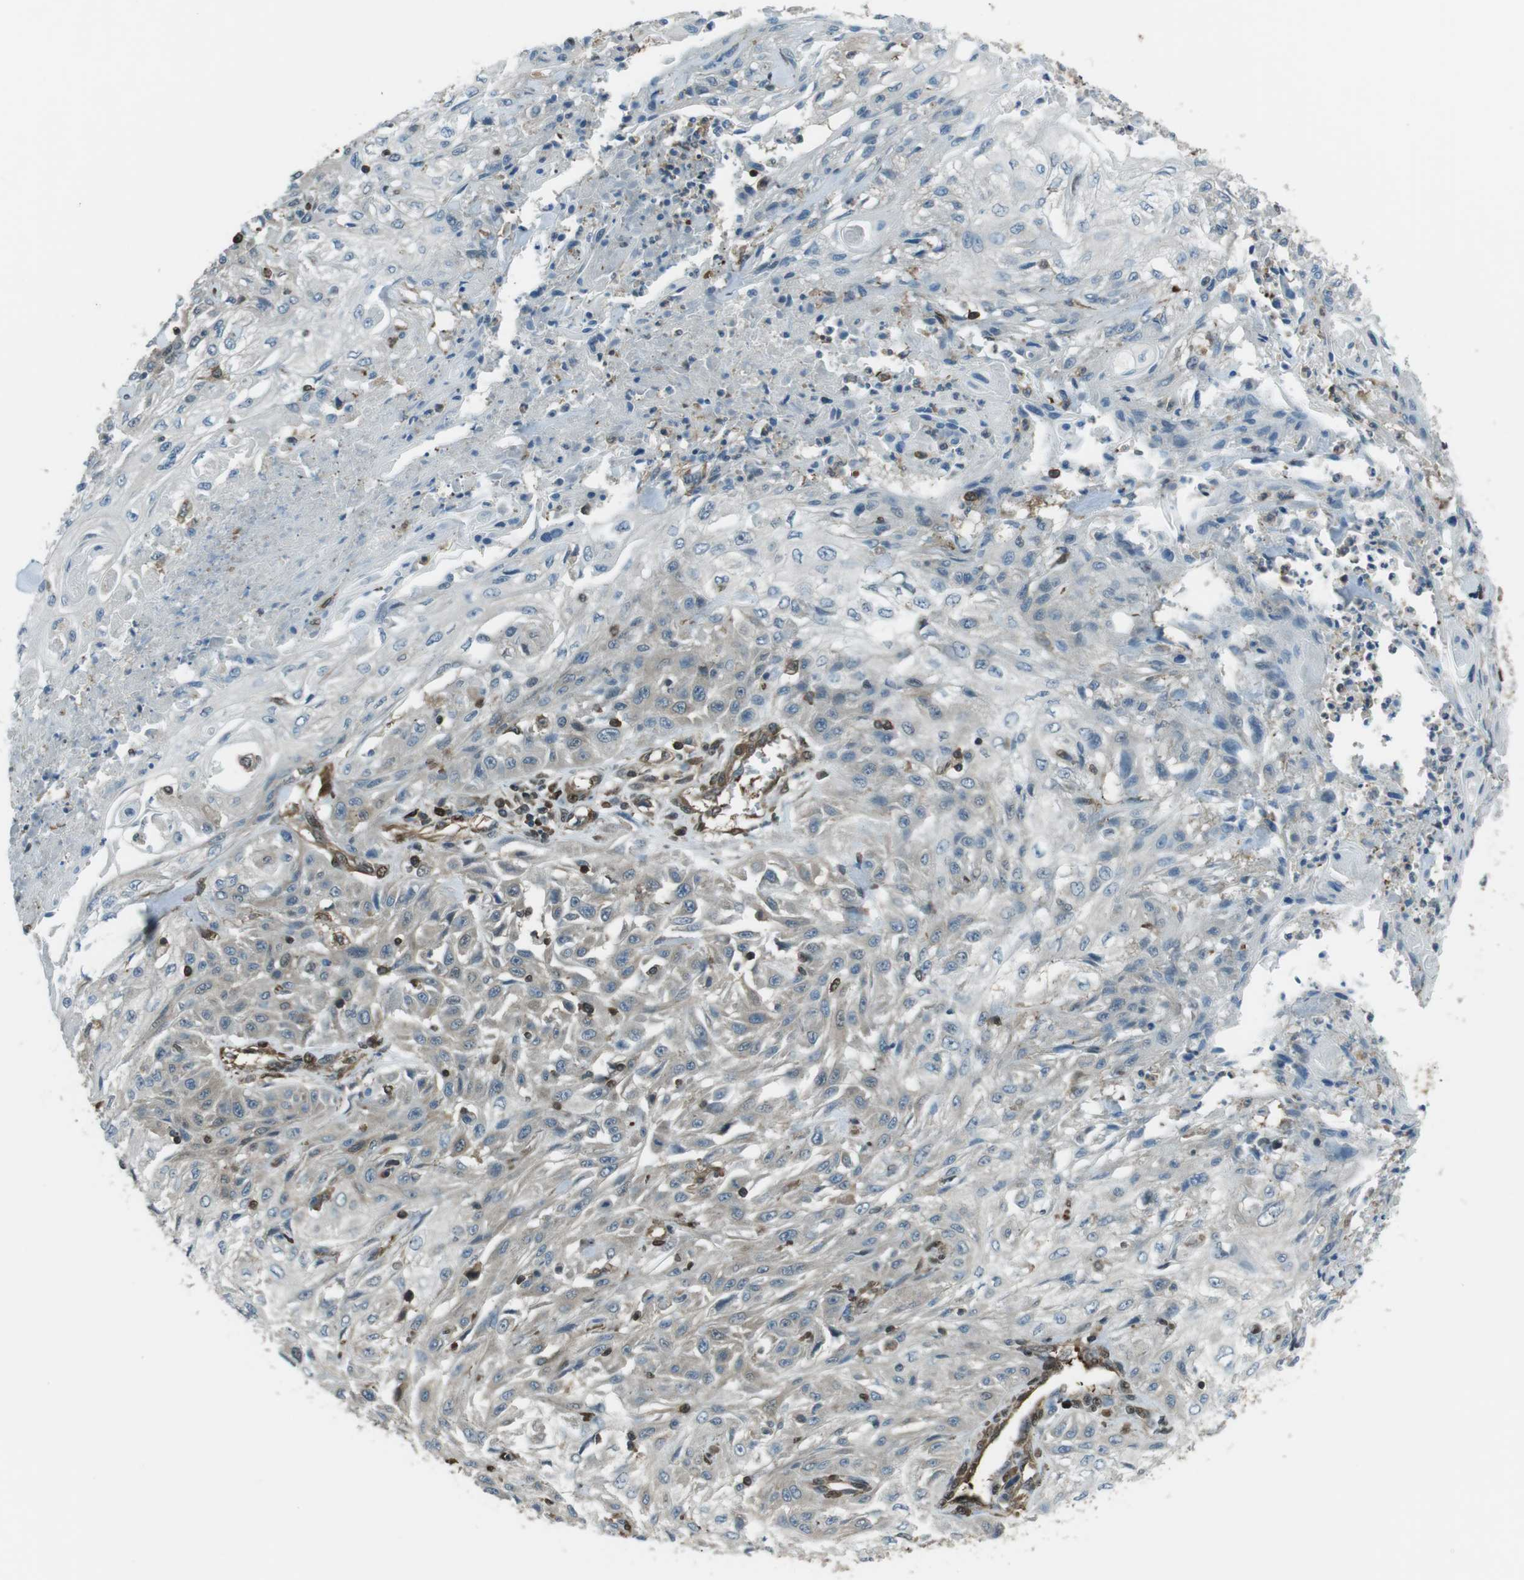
{"staining": {"intensity": "weak", "quantity": "<25%", "location": "cytoplasmic/membranous"}, "tissue": "skin cancer", "cell_type": "Tumor cells", "image_type": "cancer", "snomed": [{"axis": "morphology", "description": "Squamous cell carcinoma, NOS"}, {"axis": "topography", "description": "Skin"}], "caption": "This is a histopathology image of immunohistochemistry (IHC) staining of skin squamous cell carcinoma, which shows no staining in tumor cells.", "gene": "TWSG1", "patient": {"sex": "male", "age": 75}}